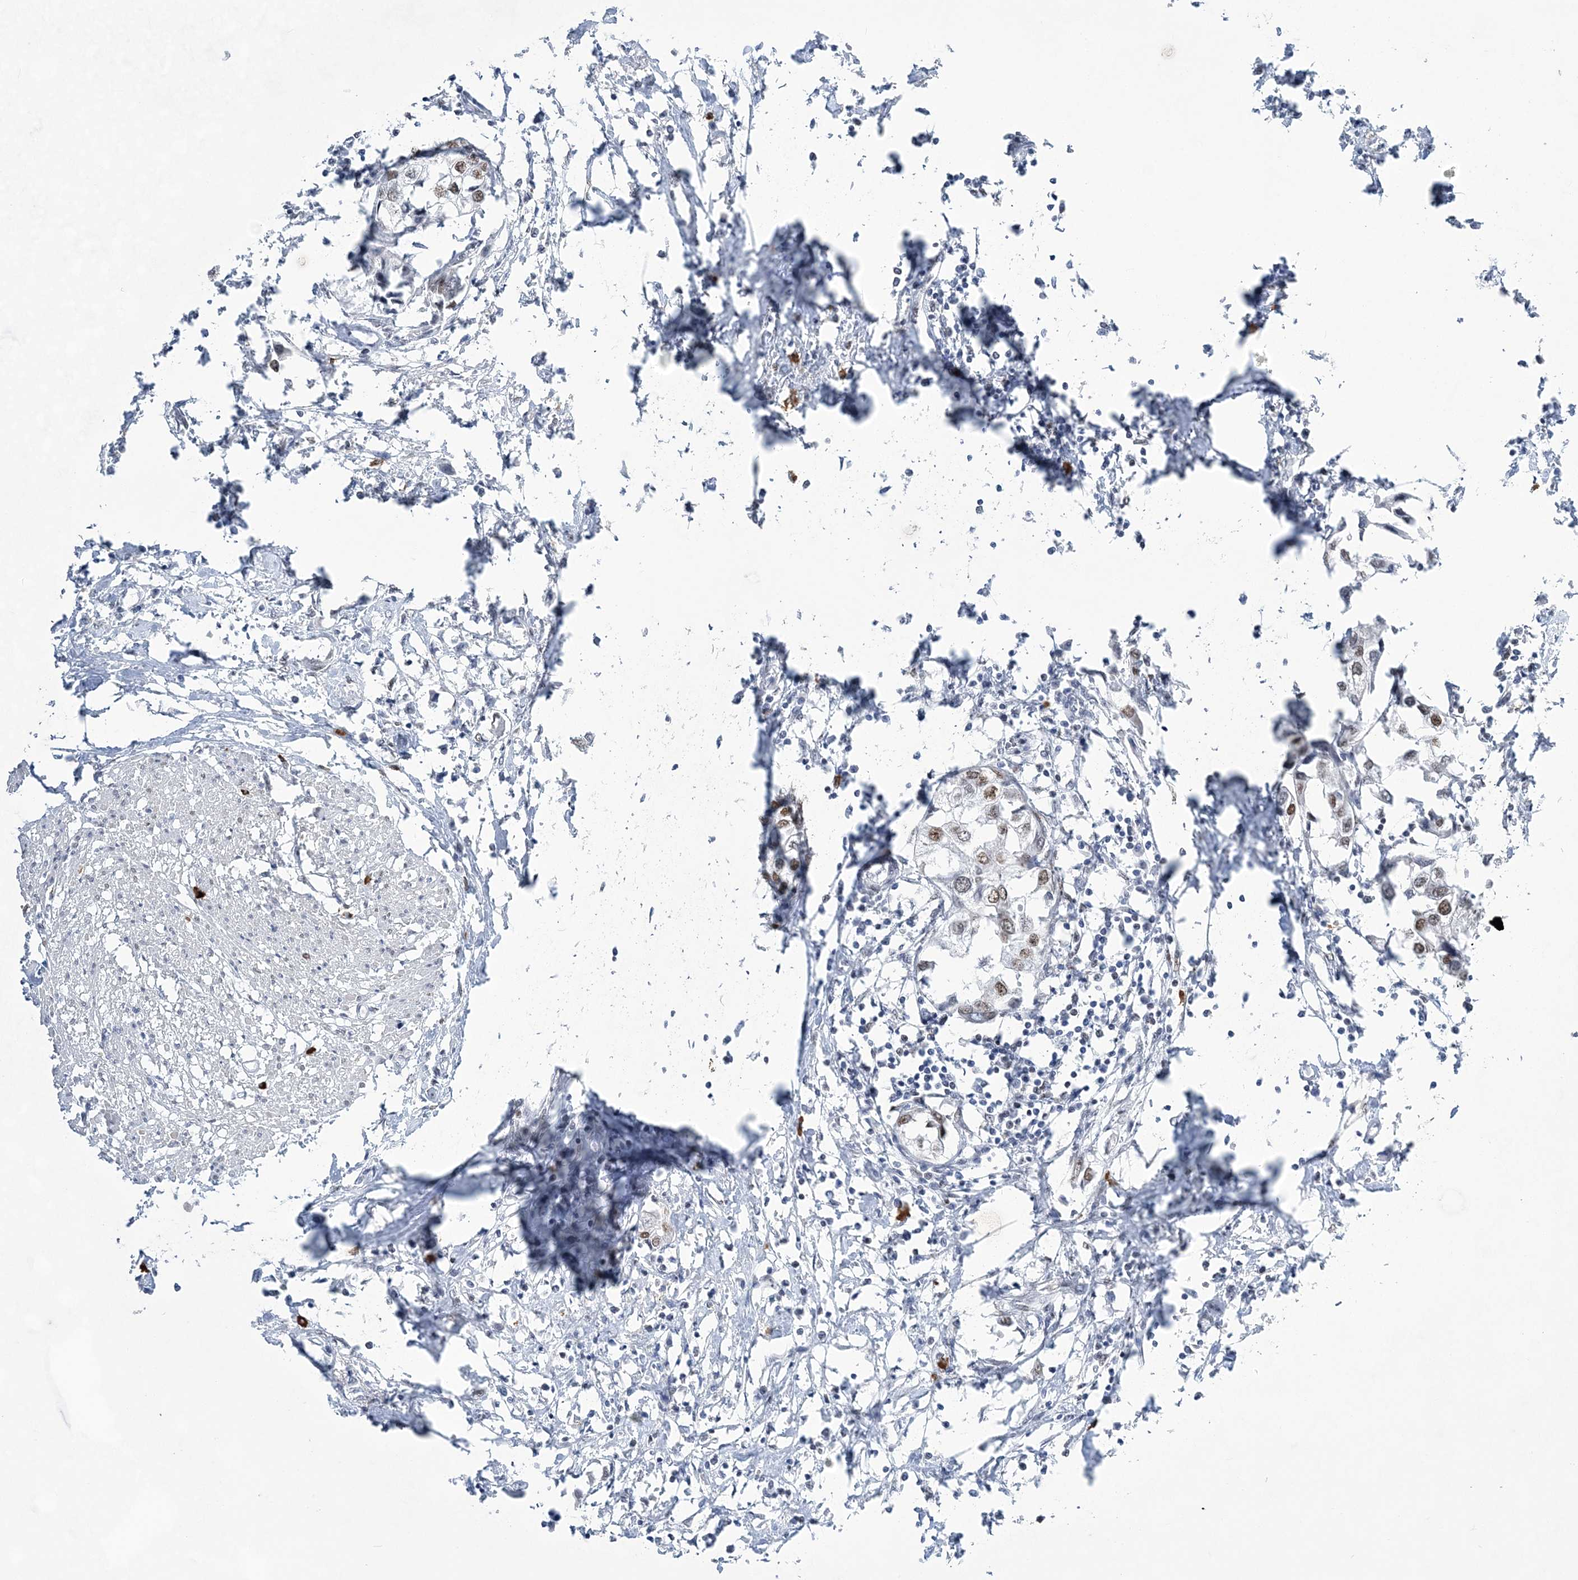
{"staining": {"intensity": "weak", "quantity": "25%-75%", "location": "nuclear"}, "tissue": "urothelial cancer", "cell_type": "Tumor cells", "image_type": "cancer", "snomed": [{"axis": "morphology", "description": "Urothelial carcinoma, High grade"}, {"axis": "topography", "description": "Urinary bladder"}], "caption": "Urothelial cancer stained for a protein exhibits weak nuclear positivity in tumor cells. (DAB (3,3'-diaminobenzidine) IHC with brightfield microscopy, high magnification).", "gene": "ZBTB7A", "patient": {"sex": "male", "age": 64}}